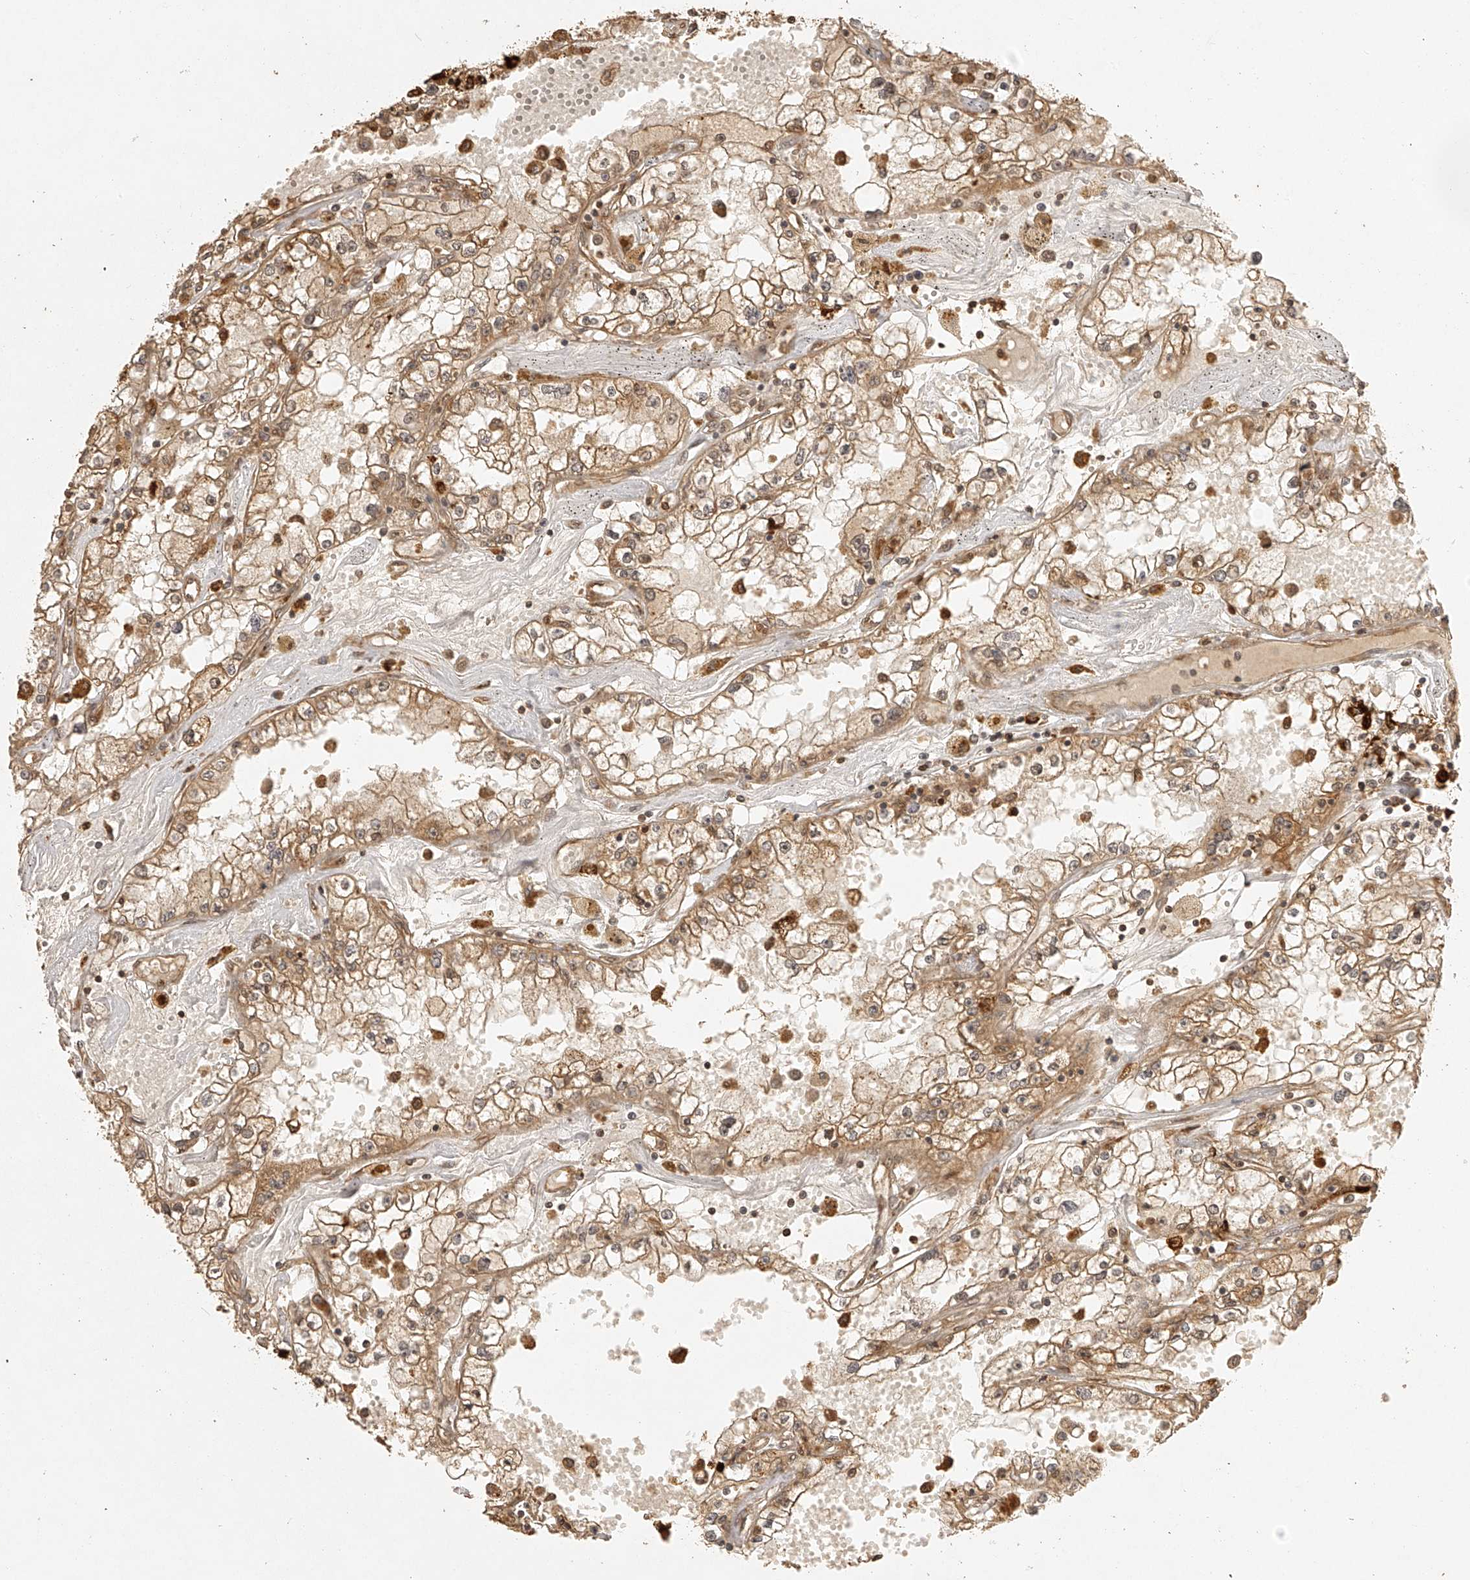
{"staining": {"intensity": "moderate", "quantity": ">75%", "location": "cytoplasmic/membranous"}, "tissue": "renal cancer", "cell_type": "Tumor cells", "image_type": "cancer", "snomed": [{"axis": "morphology", "description": "Adenocarcinoma, NOS"}, {"axis": "topography", "description": "Kidney"}], "caption": "Human renal cancer stained with a brown dye demonstrates moderate cytoplasmic/membranous positive staining in approximately >75% of tumor cells.", "gene": "BCL2L11", "patient": {"sex": "male", "age": 56}}